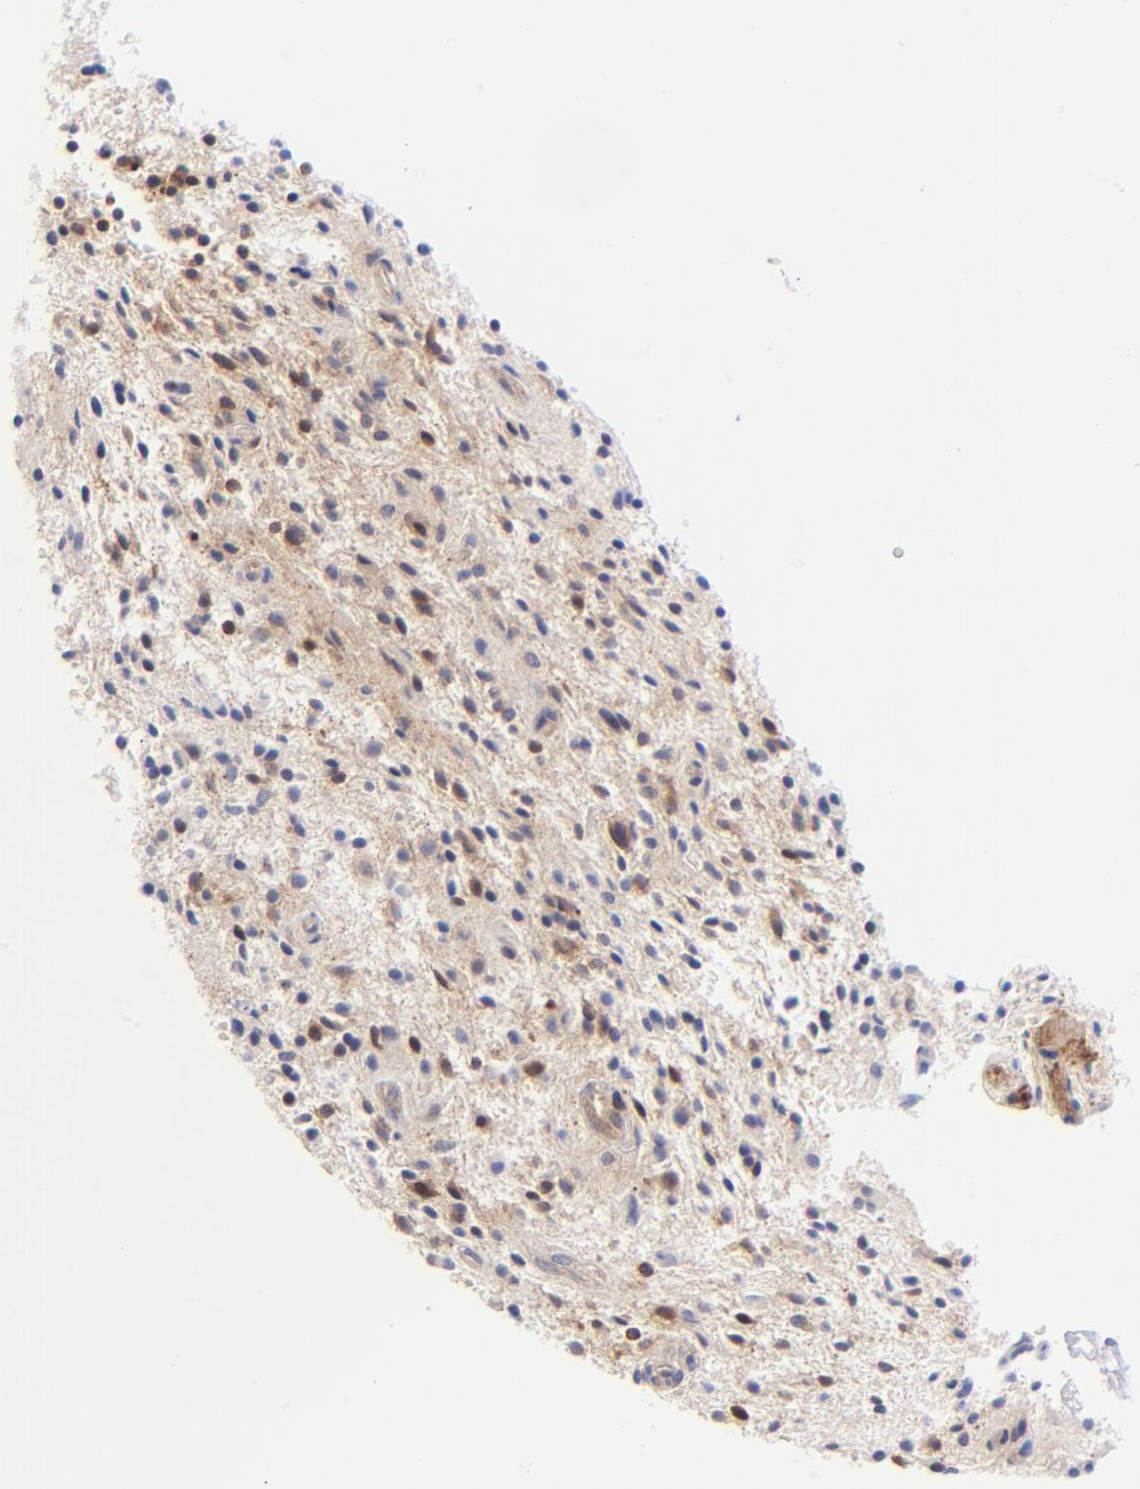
{"staining": {"intensity": "moderate", "quantity": "25%-75%", "location": "cytoplasmic/membranous,nuclear"}, "tissue": "glioma", "cell_type": "Tumor cells", "image_type": "cancer", "snomed": [{"axis": "morphology", "description": "Glioma, malignant, NOS"}, {"axis": "topography", "description": "Cerebellum"}], "caption": "A brown stain highlights moderate cytoplasmic/membranous and nuclear staining of a protein in glioma tumor cells.", "gene": "YWHAB", "patient": {"sex": "female", "age": 10}}